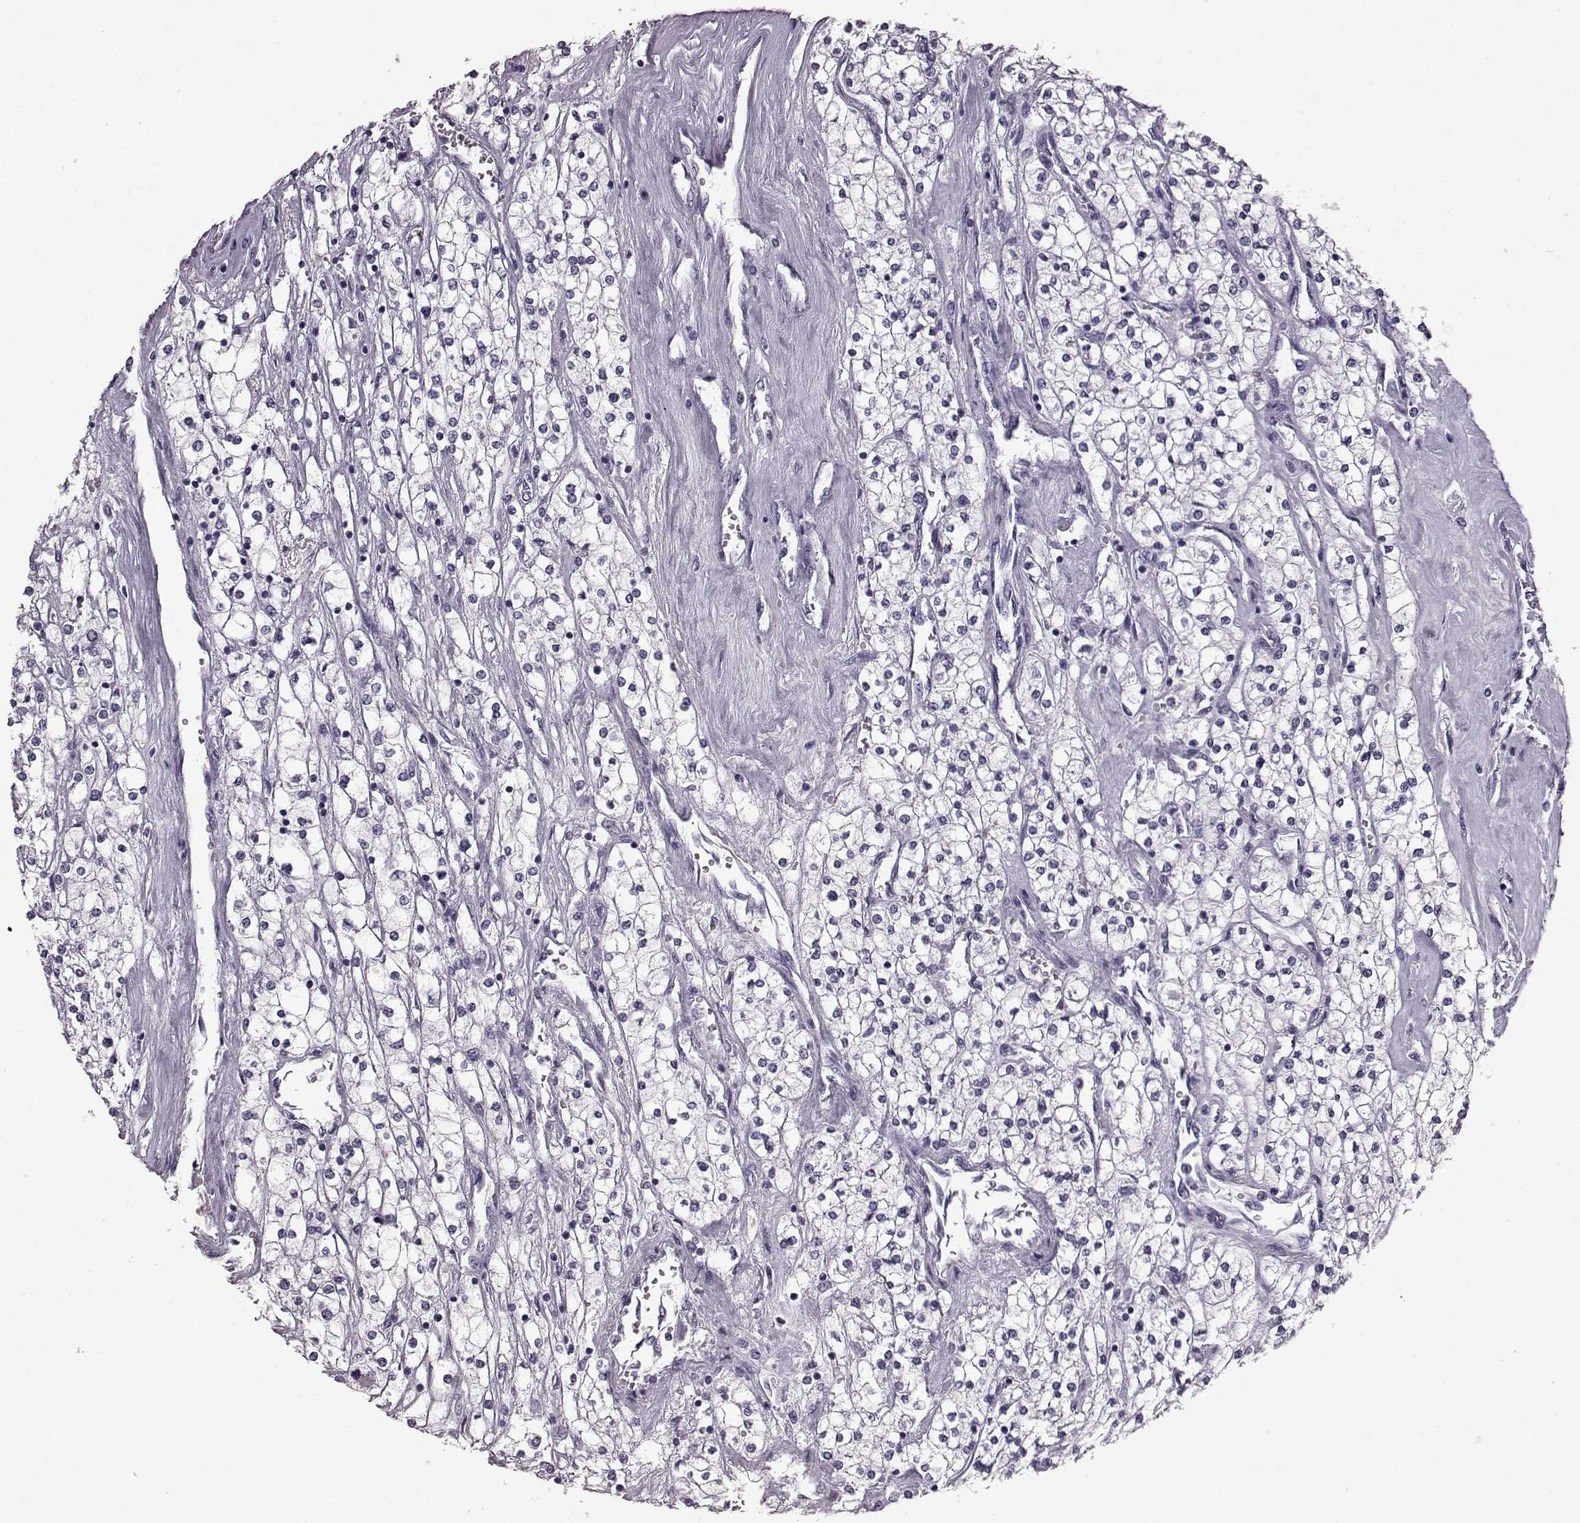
{"staining": {"intensity": "negative", "quantity": "none", "location": "none"}, "tissue": "renal cancer", "cell_type": "Tumor cells", "image_type": "cancer", "snomed": [{"axis": "morphology", "description": "Adenocarcinoma, NOS"}, {"axis": "topography", "description": "Kidney"}], "caption": "The histopathology image reveals no staining of tumor cells in renal adenocarcinoma. (DAB immunohistochemistry (IHC), high magnification).", "gene": "AIPL1", "patient": {"sex": "male", "age": 80}}